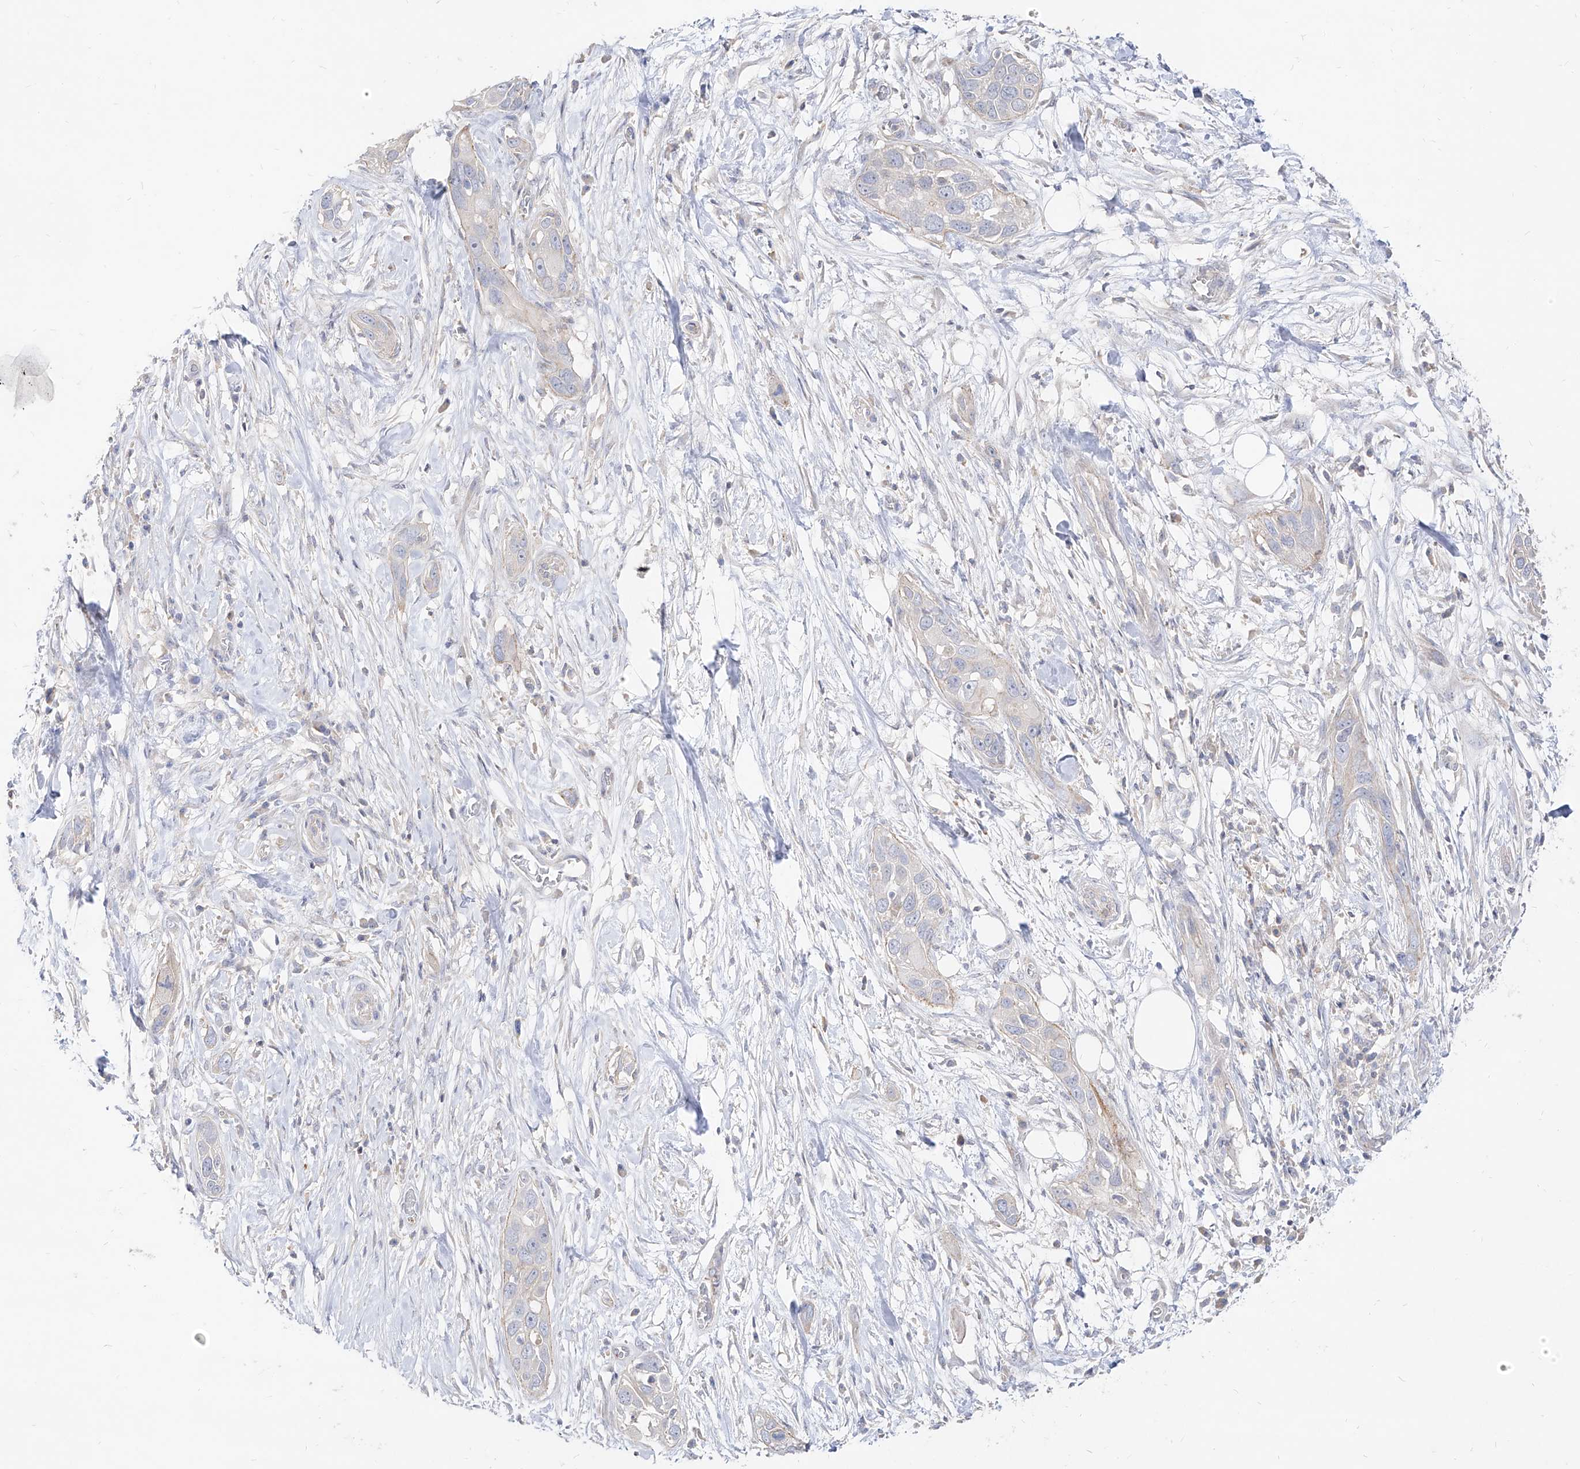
{"staining": {"intensity": "negative", "quantity": "none", "location": "none"}, "tissue": "pancreatic cancer", "cell_type": "Tumor cells", "image_type": "cancer", "snomed": [{"axis": "morphology", "description": "Adenocarcinoma, NOS"}, {"axis": "topography", "description": "Pancreas"}], "caption": "This histopathology image is of pancreatic cancer (adenocarcinoma) stained with IHC to label a protein in brown with the nuclei are counter-stained blue. There is no staining in tumor cells.", "gene": "RBFOX3", "patient": {"sex": "female", "age": 60}}